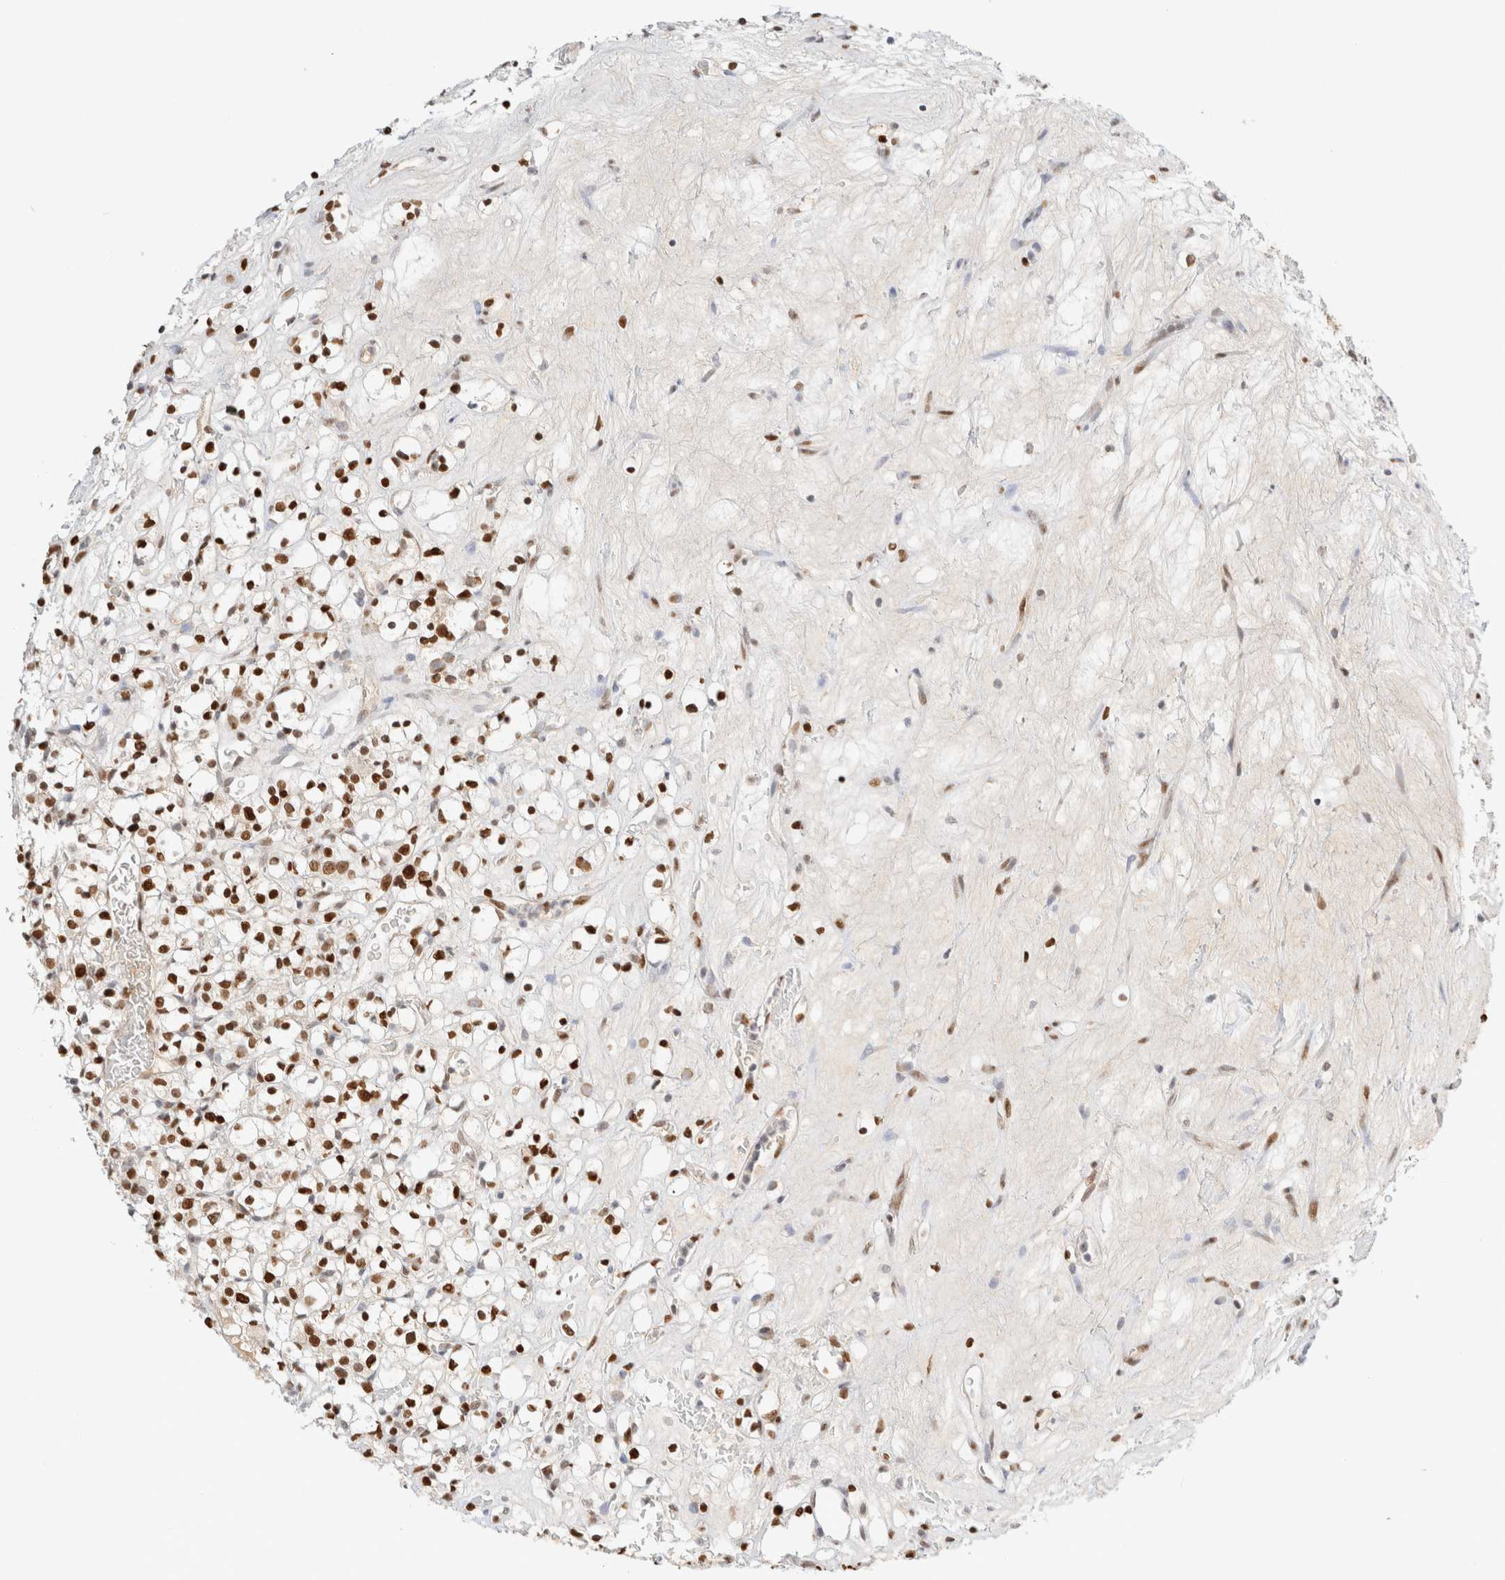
{"staining": {"intensity": "strong", "quantity": ">75%", "location": "nuclear"}, "tissue": "renal cancer", "cell_type": "Tumor cells", "image_type": "cancer", "snomed": [{"axis": "morphology", "description": "Normal tissue, NOS"}, {"axis": "morphology", "description": "Adenocarcinoma, NOS"}, {"axis": "topography", "description": "Kidney"}], "caption": "Renal cancer stained for a protein (brown) demonstrates strong nuclear positive expression in approximately >75% of tumor cells.", "gene": "DDB2", "patient": {"sex": "female", "age": 72}}